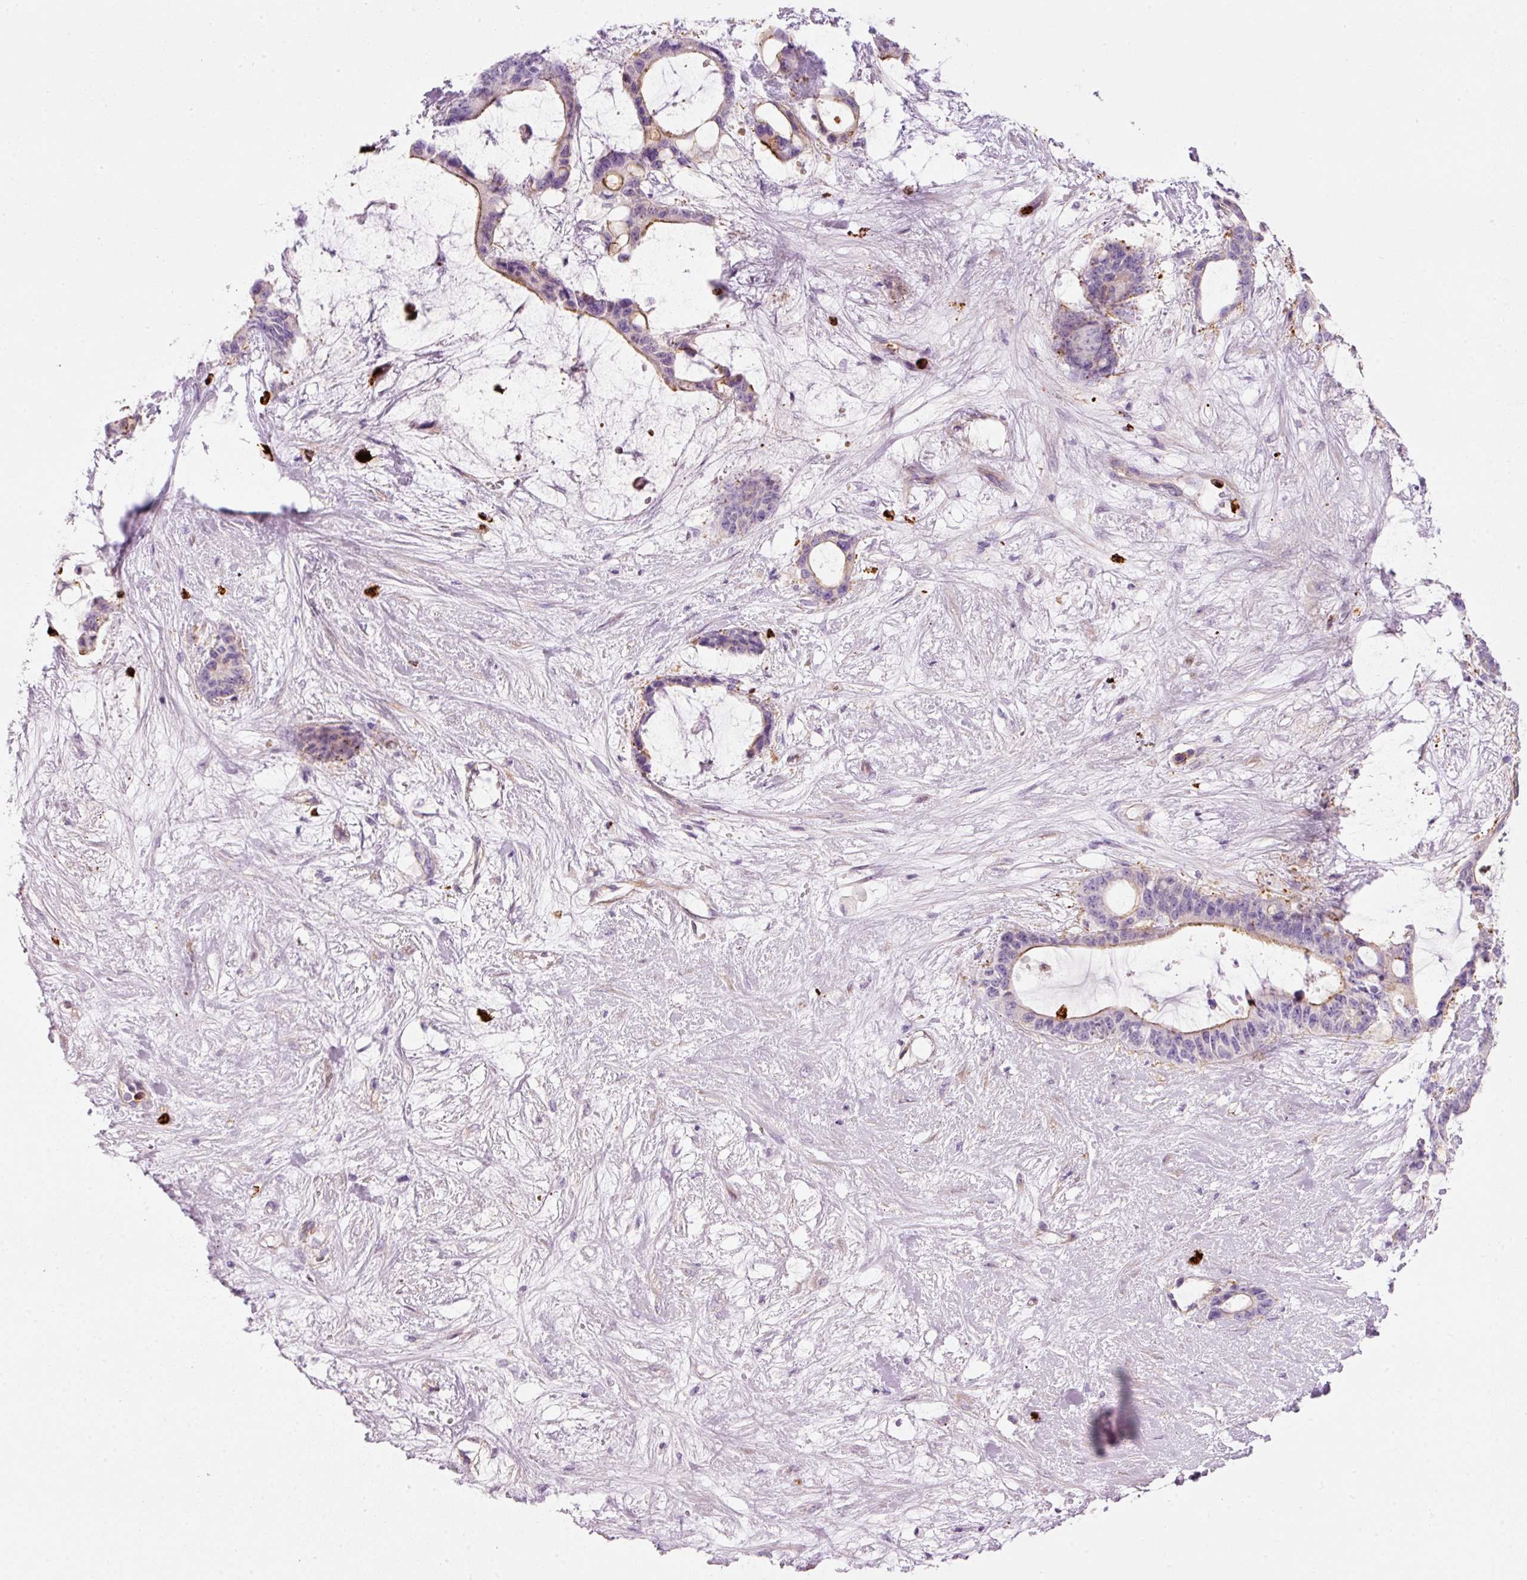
{"staining": {"intensity": "moderate", "quantity": "<25%", "location": "cytoplasmic/membranous"}, "tissue": "liver cancer", "cell_type": "Tumor cells", "image_type": "cancer", "snomed": [{"axis": "morphology", "description": "Normal tissue, NOS"}, {"axis": "morphology", "description": "Cholangiocarcinoma"}, {"axis": "topography", "description": "Liver"}, {"axis": "topography", "description": "Peripheral nerve tissue"}], "caption": "A brown stain shows moderate cytoplasmic/membranous expression of a protein in human liver cholangiocarcinoma tumor cells.", "gene": "MAP3K3", "patient": {"sex": "female", "age": 73}}